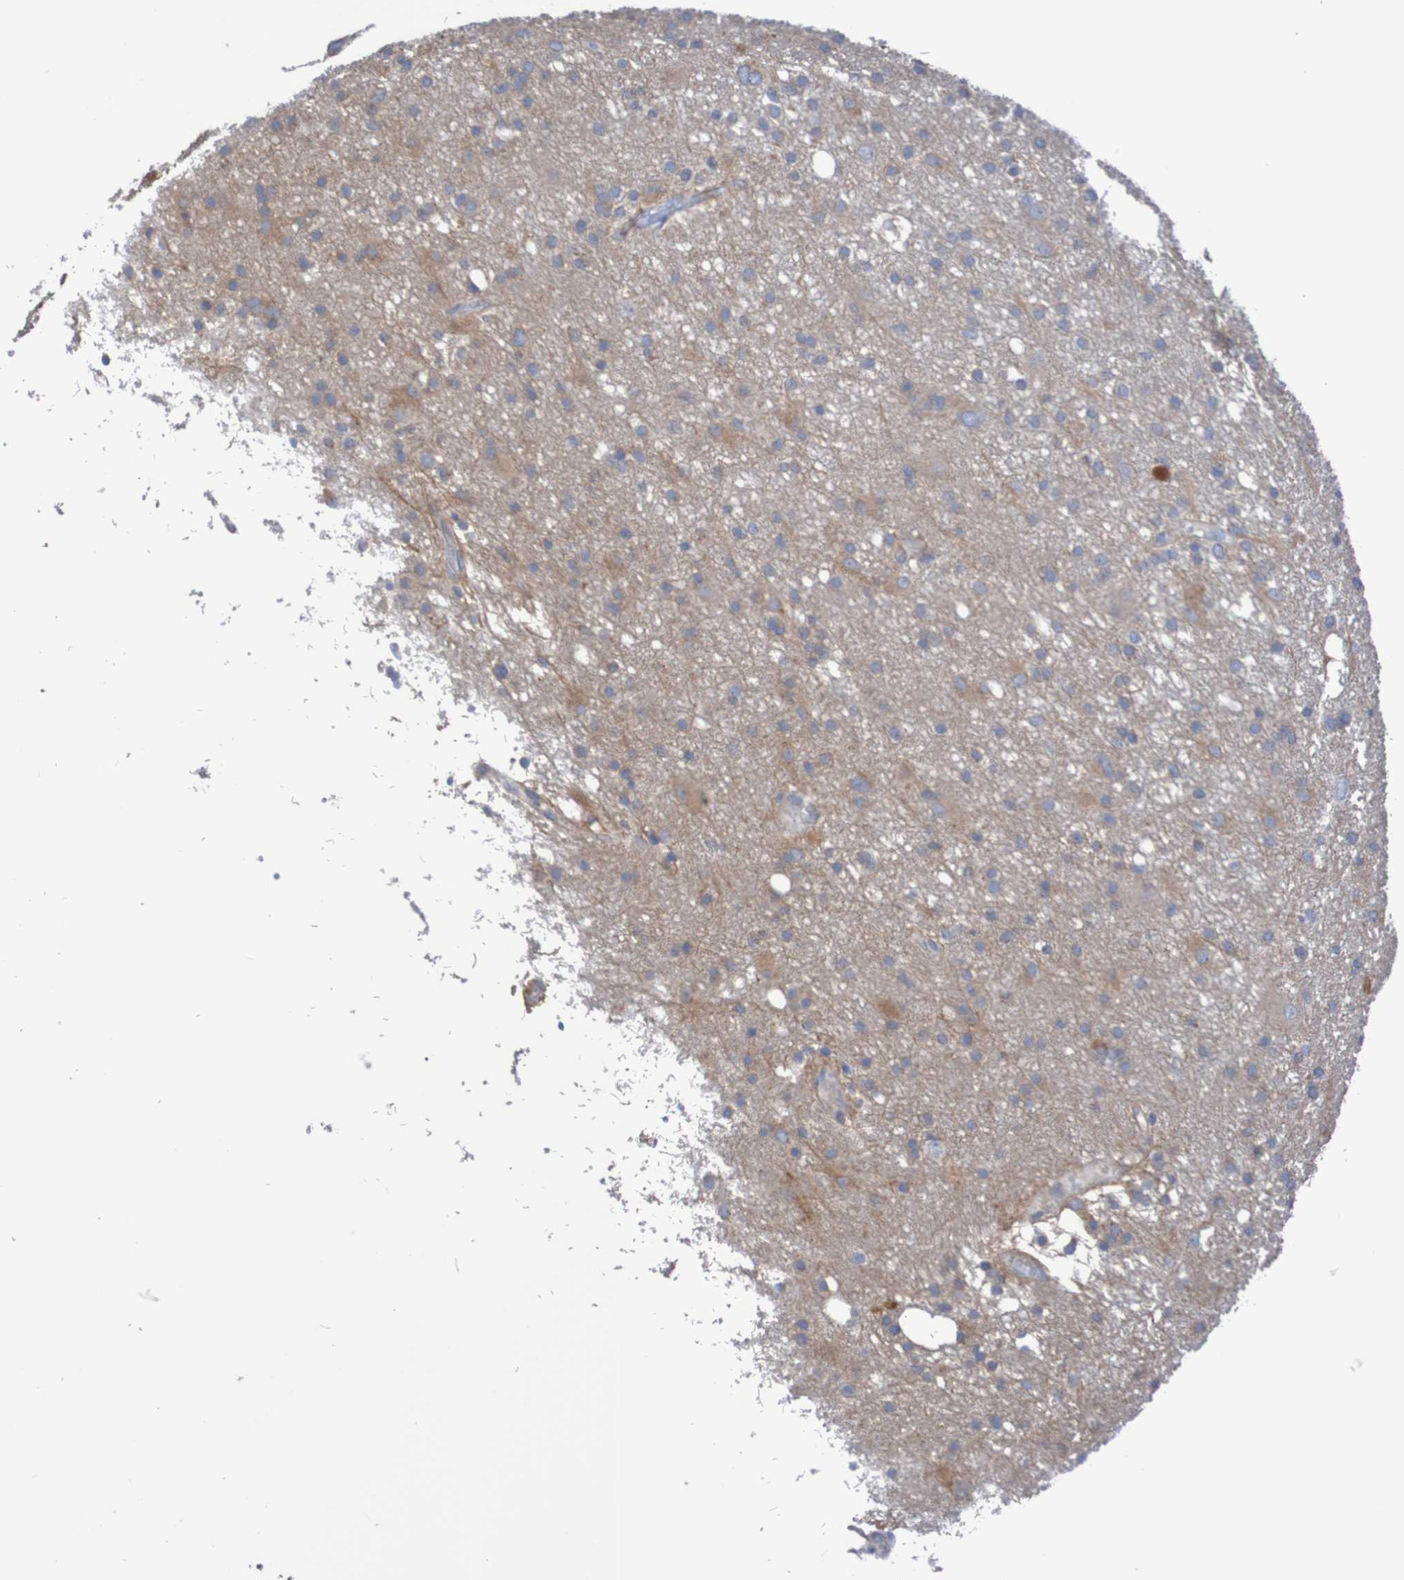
{"staining": {"intensity": "moderate", "quantity": "<25%", "location": "cytoplasmic/membranous"}, "tissue": "glioma", "cell_type": "Tumor cells", "image_type": "cancer", "snomed": [{"axis": "morphology", "description": "Glioma, malignant, High grade"}, {"axis": "topography", "description": "Brain"}], "caption": "Protein expression analysis of human high-grade glioma (malignant) reveals moderate cytoplasmic/membranous staining in about <25% of tumor cells.", "gene": "PHYH", "patient": {"sex": "female", "age": 59}}